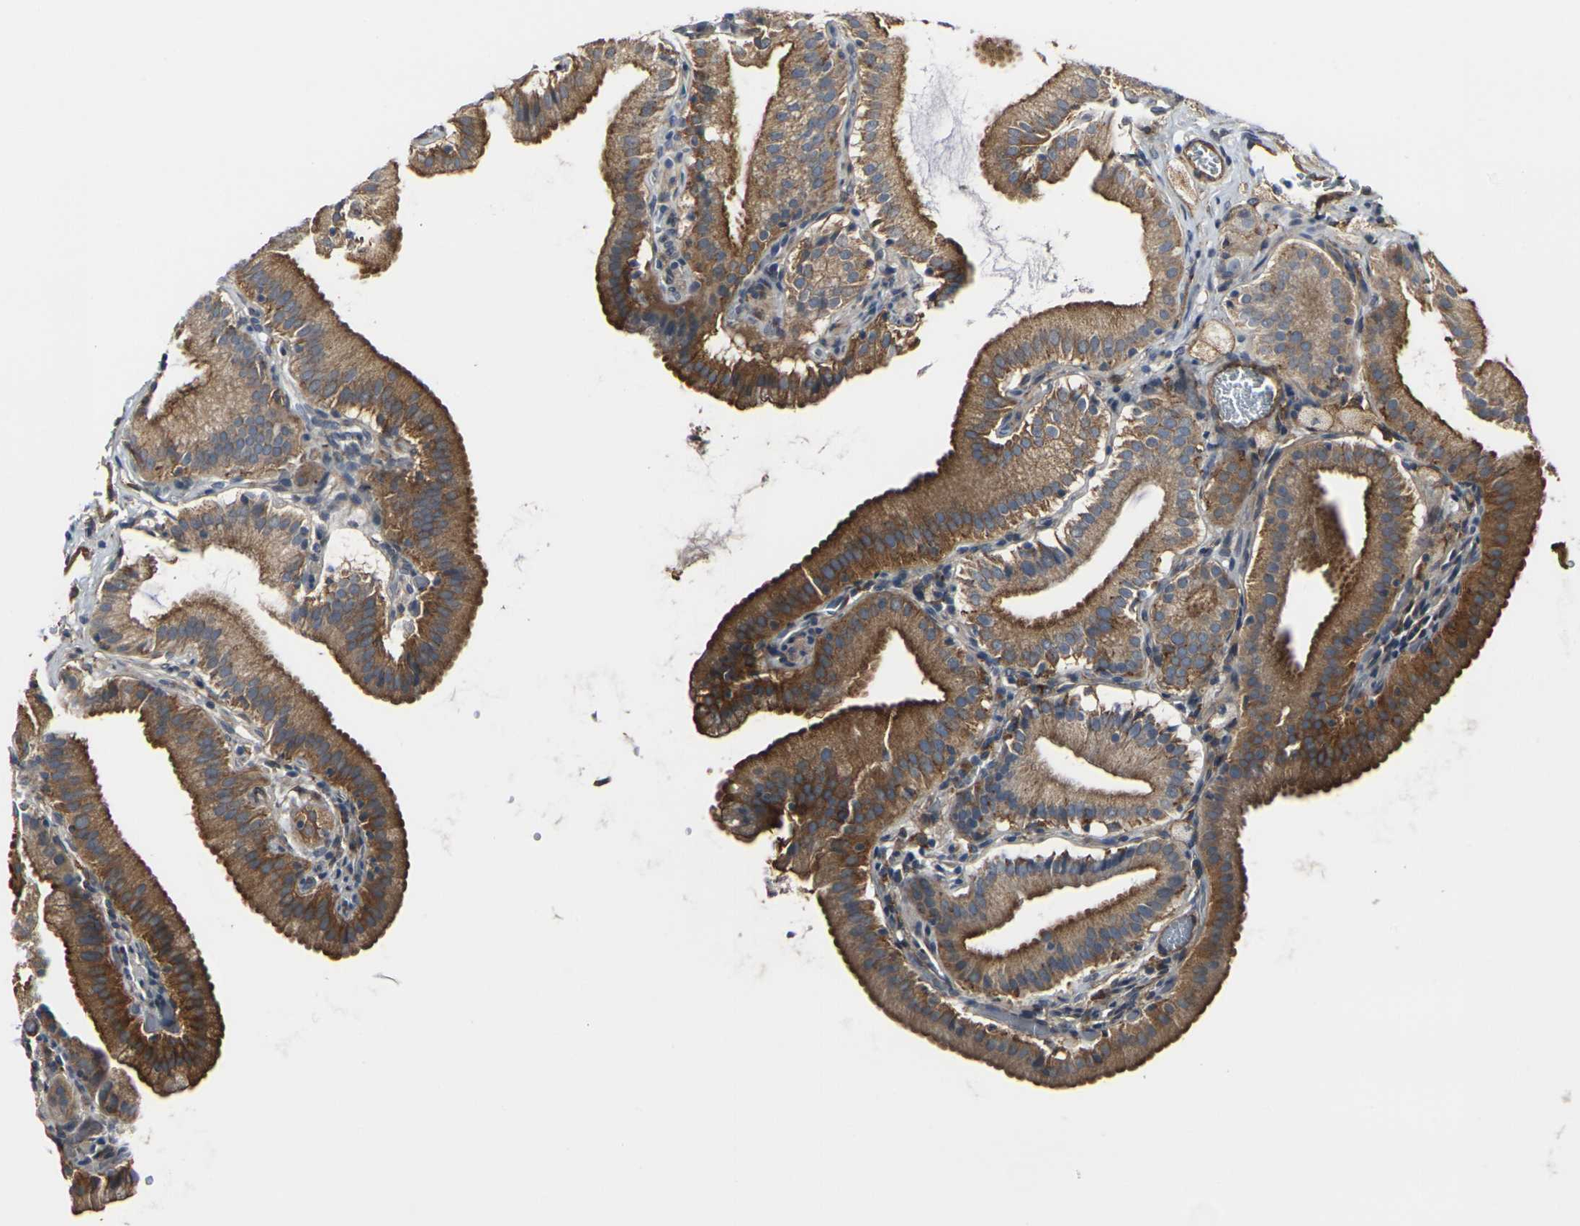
{"staining": {"intensity": "strong", "quantity": ">75%", "location": "cytoplasmic/membranous"}, "tissue": "gallbladder", "cell_type": "Glandular cells", "image_type": "normal", "snomed": [{"axis": "morphology", "description": "Normal tissue, NOS"}, {"axis": "topography", "description": "Gallbladder"}], "caption": "A histopathology image of human gallbladder stained for a protein demonstrates strong cytoplasmic/membranous brown staining in glandular cells. (DAB (3,3'-diaminobenzidine) IHC, brown staining for protein, blue staining for nuclei).", "gene": "MYOF", "patient": {"sex": "male", "age": 54}}